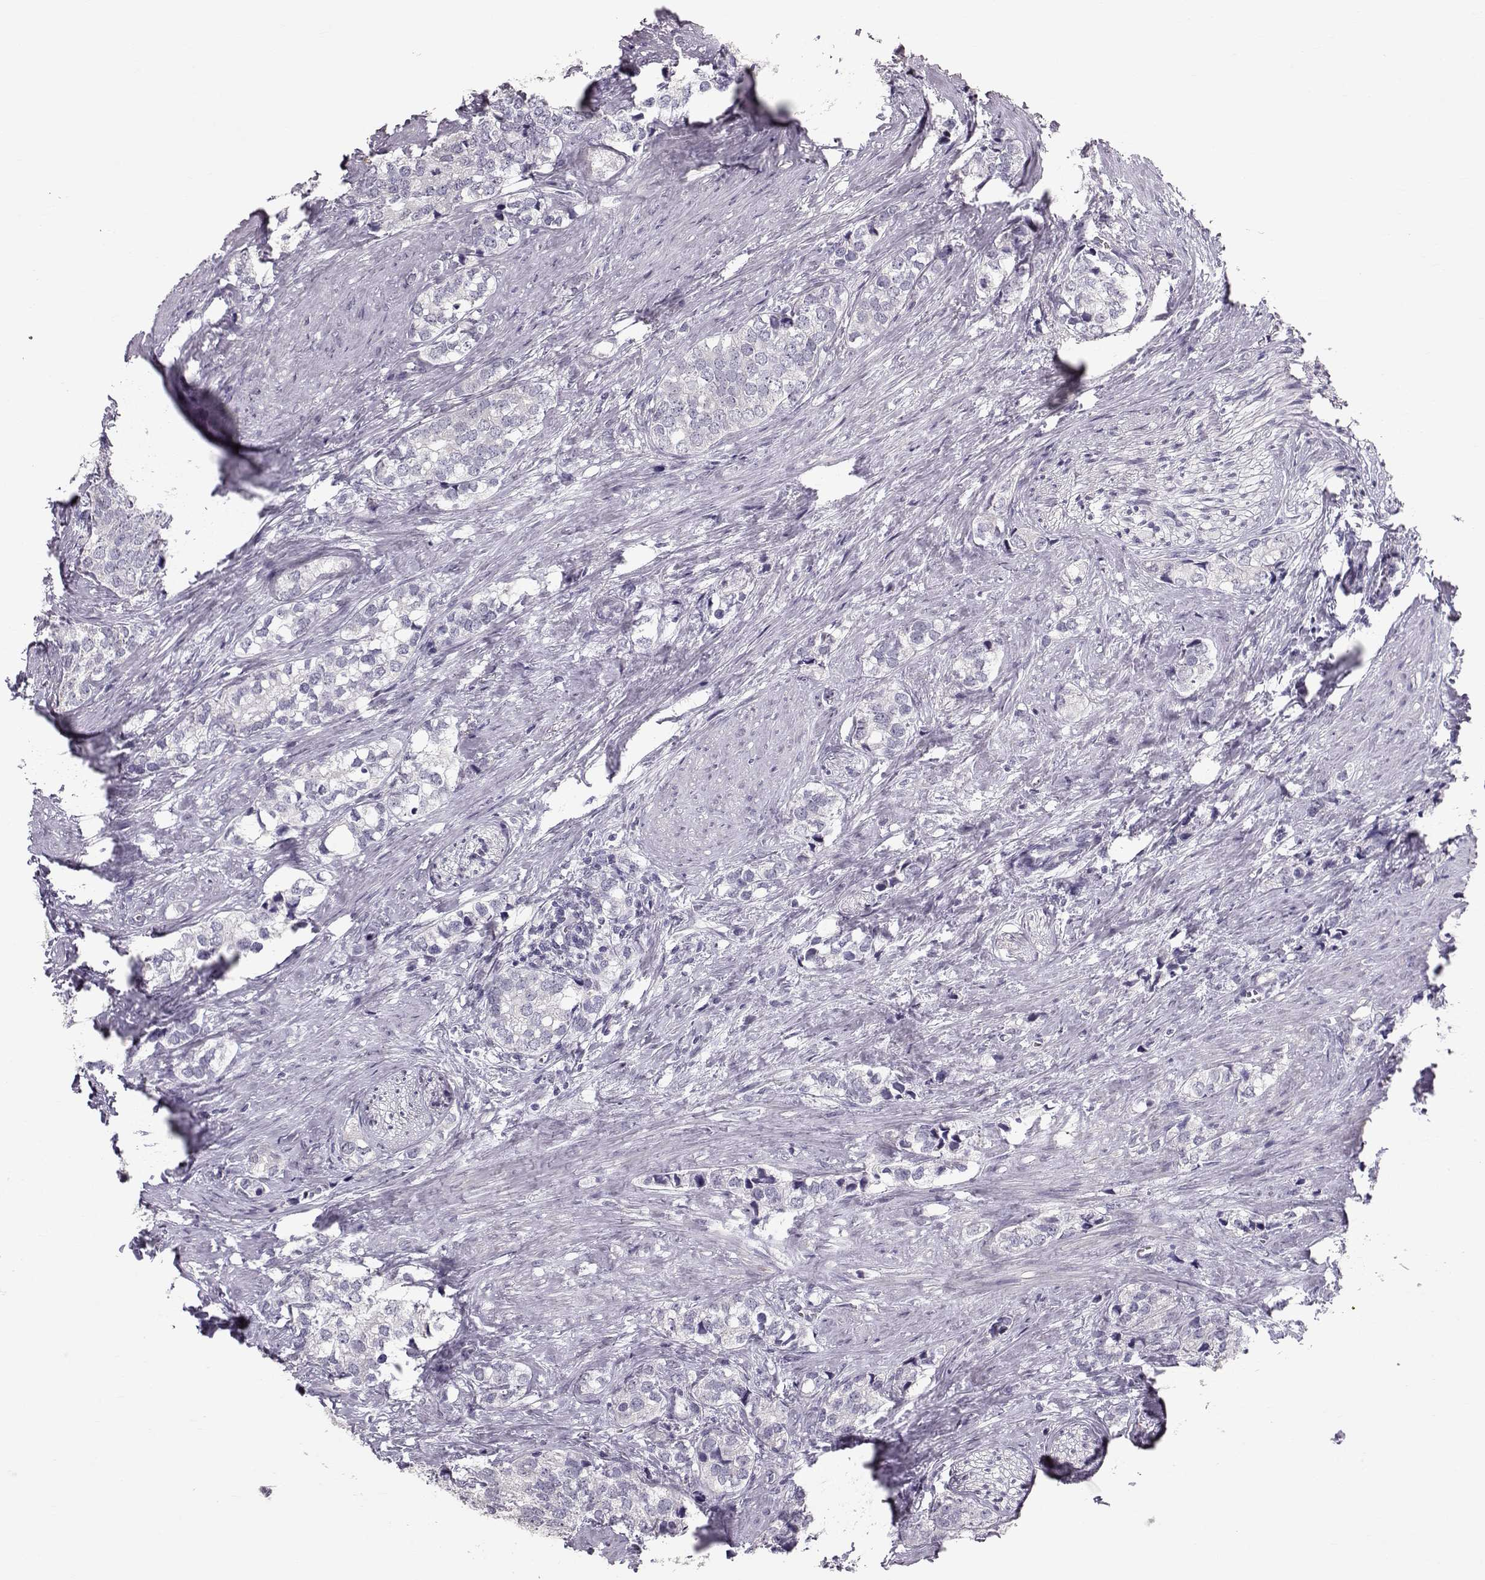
{"staining": {"intensity": "negative", "quantity": "none", "location": "none"}, "tissue": "prostate cancer", "cell_type": "Tumor cells", "image_type": "cancer", "snomed": [{"axis": "morphology", "description": "Adenocarcinoma, NOS"}, {"axis": "topography", "description": "Prostate and seminal vesicle, NOS"}], "caption": "The image exhibits no significant staining in tumor cells of prostate adenocarcinoma.", "gene": "POU1F1", "patient": {"sex": "male", "age": 63}}